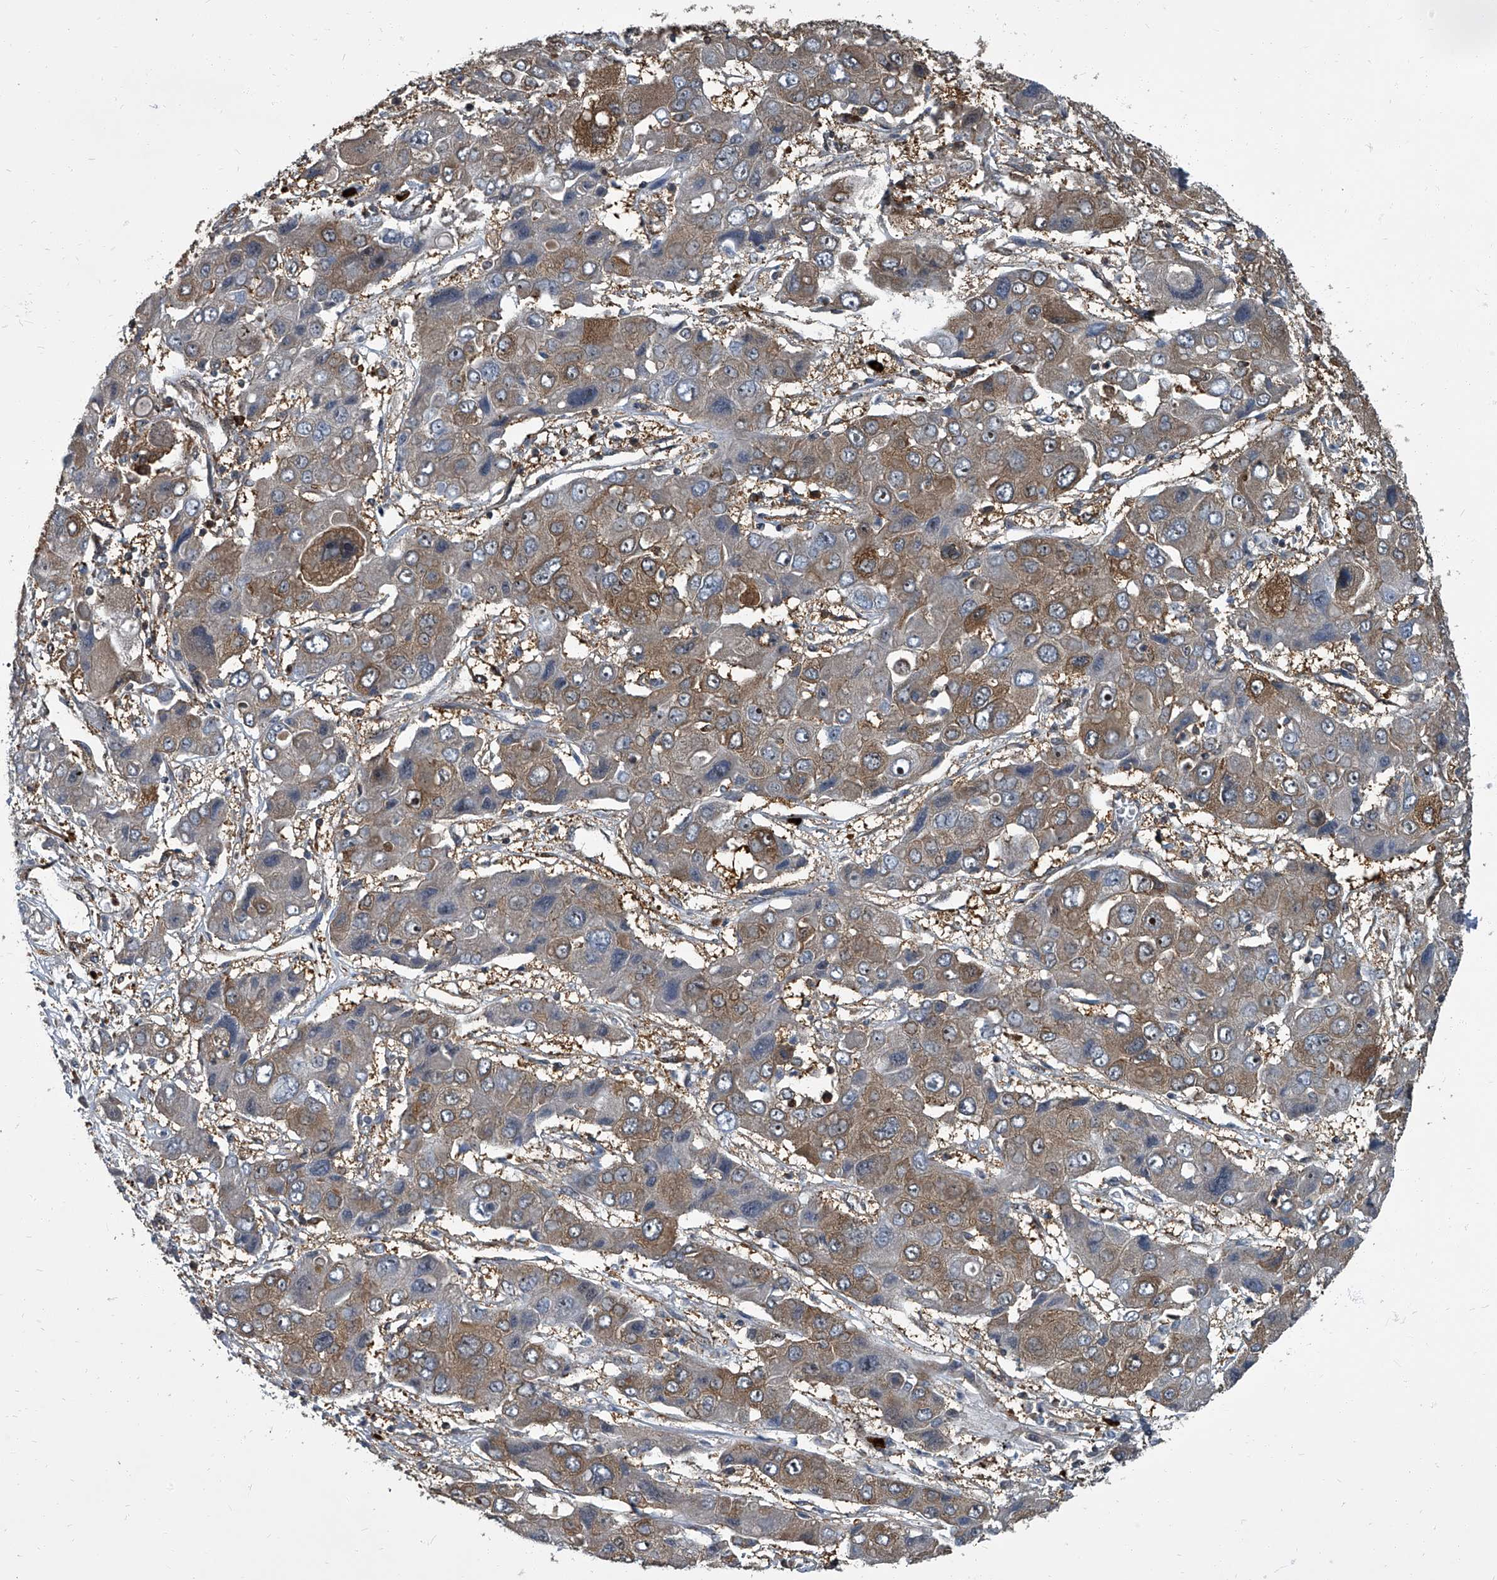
{"staining": {"intensity": "moderate", "quantity": "25%-75%", "location": "cytoplasmic/membranous"}, "tissue": "liver cancer", "cell_type": "Tumor cells", "image_type": "cancer", "snomed": [{"axis": "morphology", "description": "Cholangiocarcinoma"}, {"axis": "topography", "description": "Liver"}], "caption": "This image demonstrates immunohistochemistry (IHC) staining of human liver cancer, with medium moderate cytoplasmic/membranous staining in approximately 25%-75% of tumor cells.", "gene": "CDV3", "patient": {"sex": "male", "age": 67}}